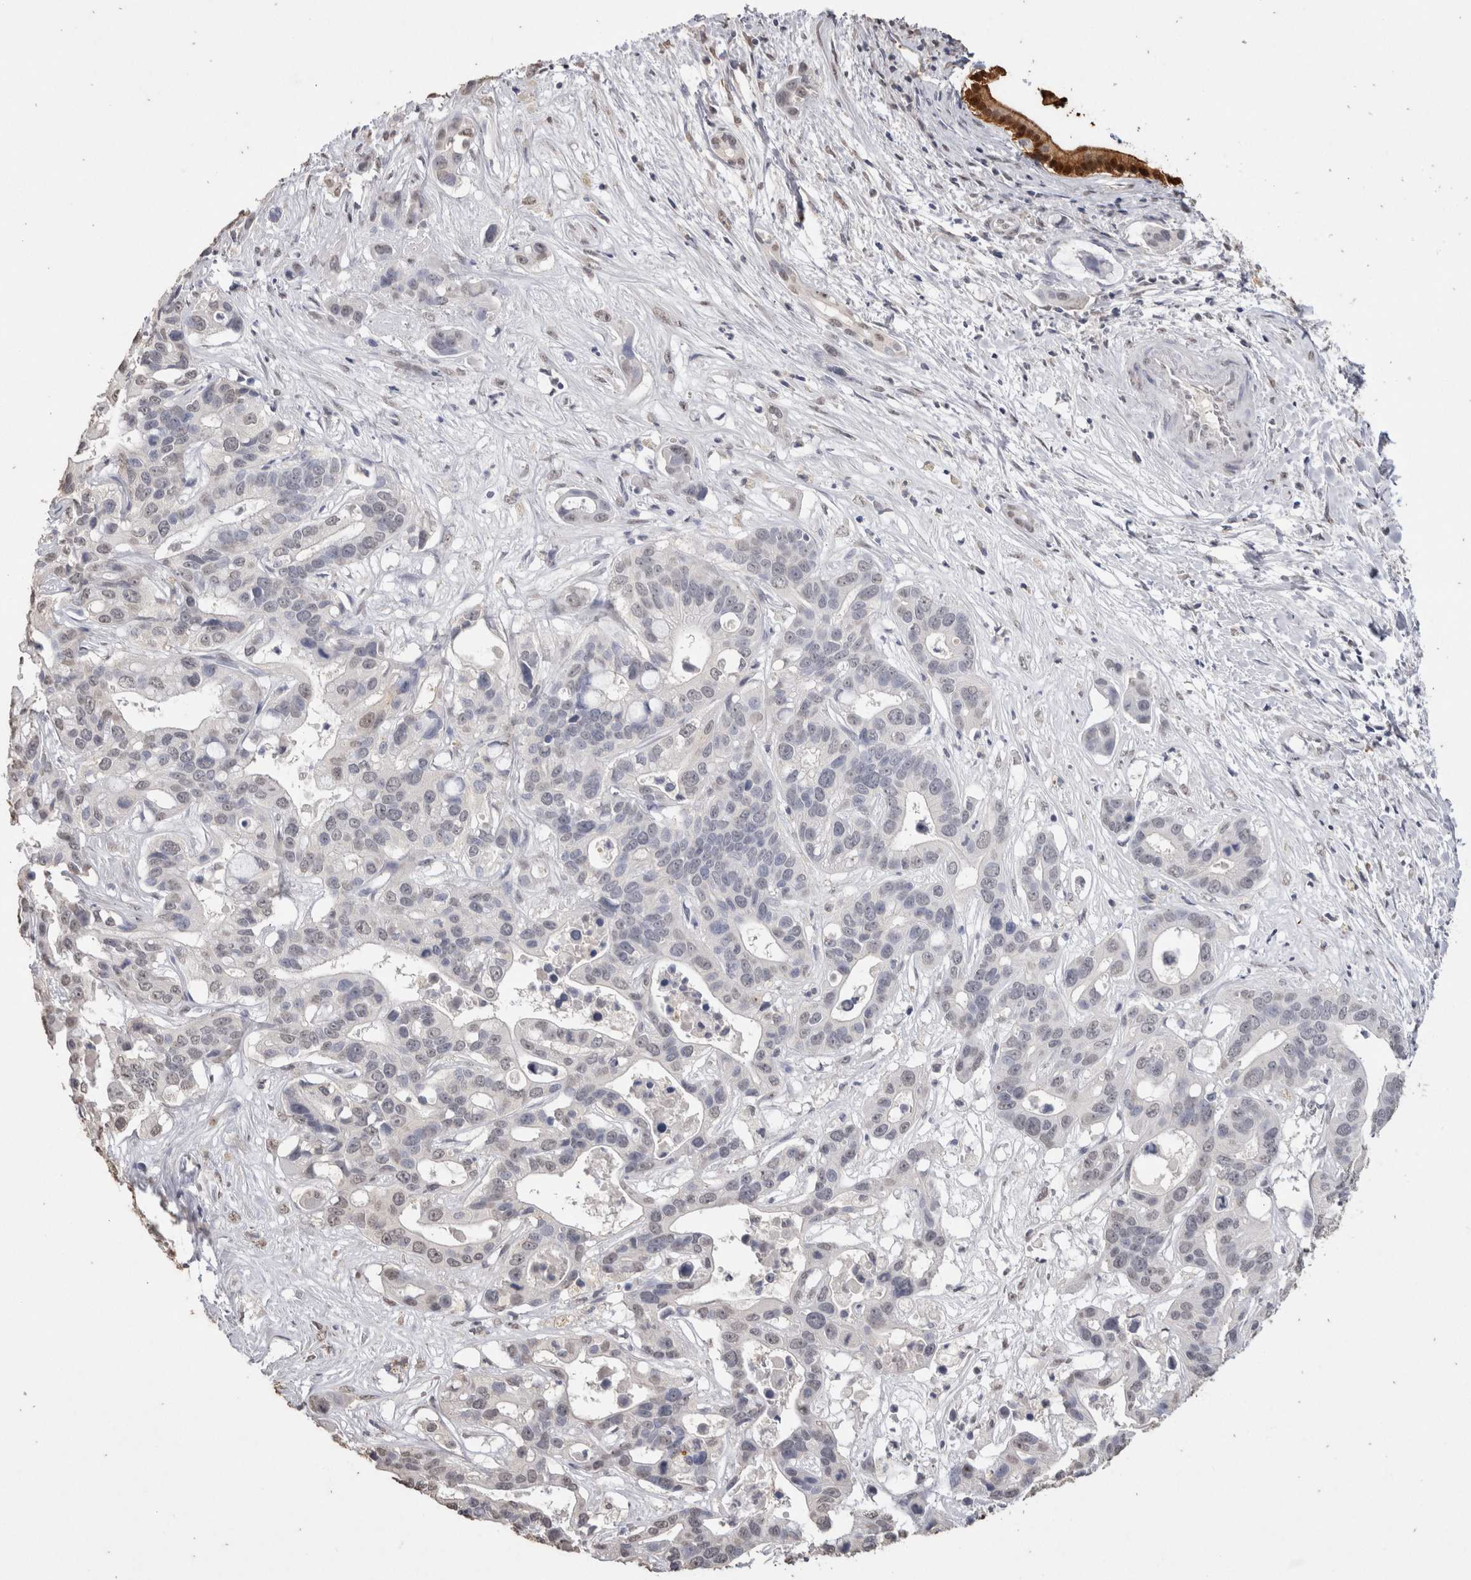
{"staining": {"intensity": "negative", "quantity": "none", "location": "none"}, "tissue": "liver cancer", "cell_type": "Tumor cells", "image_type": "cancer", "snomed": [{"axis": "morphology", "description": "Cholangiocarcinoma"}, {"axis": "topography", "description": "Liver"}], "caption": "A high-resolution photomicrograph shows immunohistochemistry (IHC) staining of liver cancer, which displays no significant staining in tumor cells.", "gene": "LGALS2", "patient": {"sex": "female", "age": 65}}